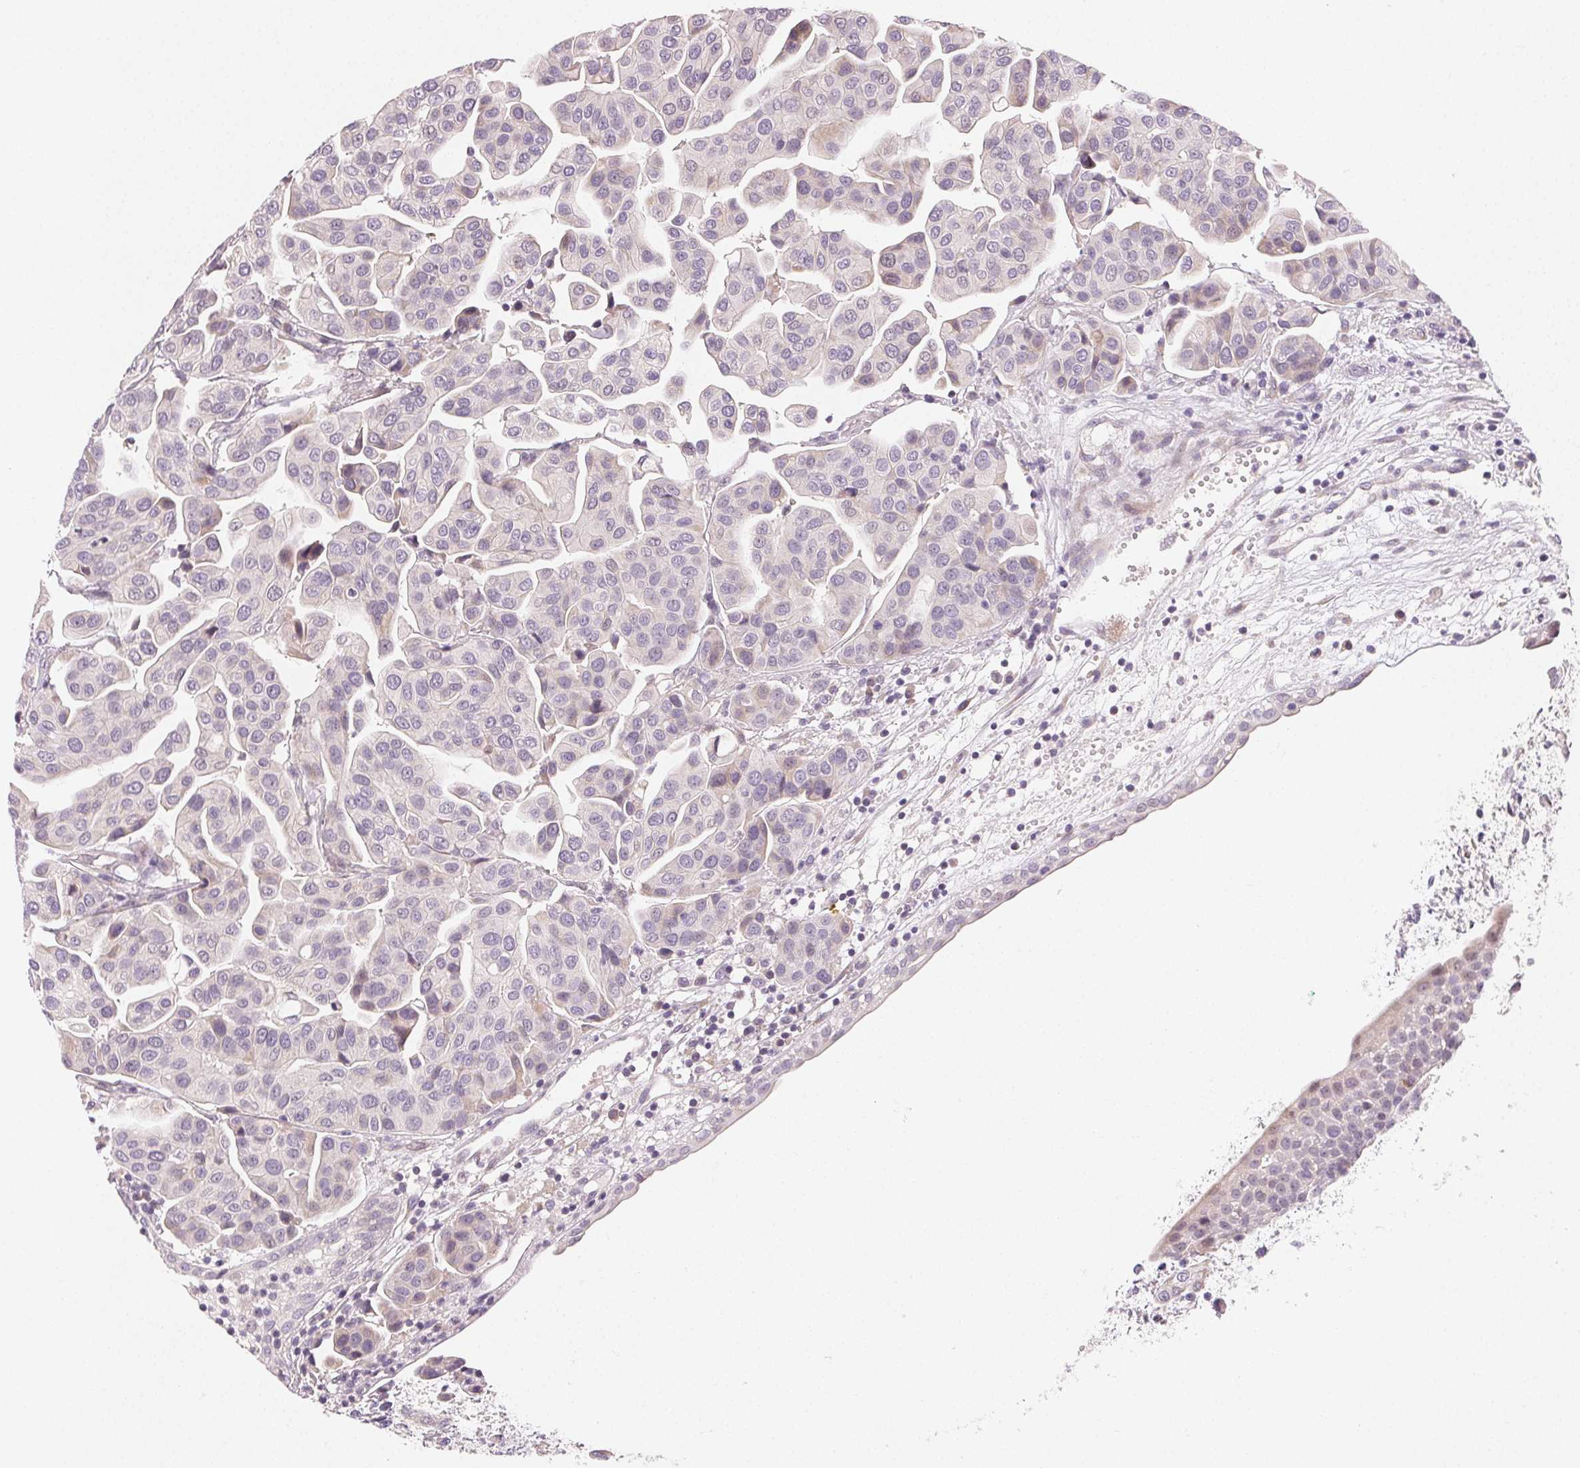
{"staining": {"intensity": "negative", "quantity": "none", "location": "none"}, "tissue": "renal cancer", "cell_type": "Tumor cells", "image_type": "cancer", "snomed": [{"axis": "morphology", "description": "Adenocarcinoma, NOS"}, {"axis": "topography", "description": "Urinary bladder"}], "caption": "This is an immunohistochemistry image of renal adenocarcinoma. There is no staining in tumor cells.", "gene": "MYBL1", "patient": {"sex": "male", "age": 61}}